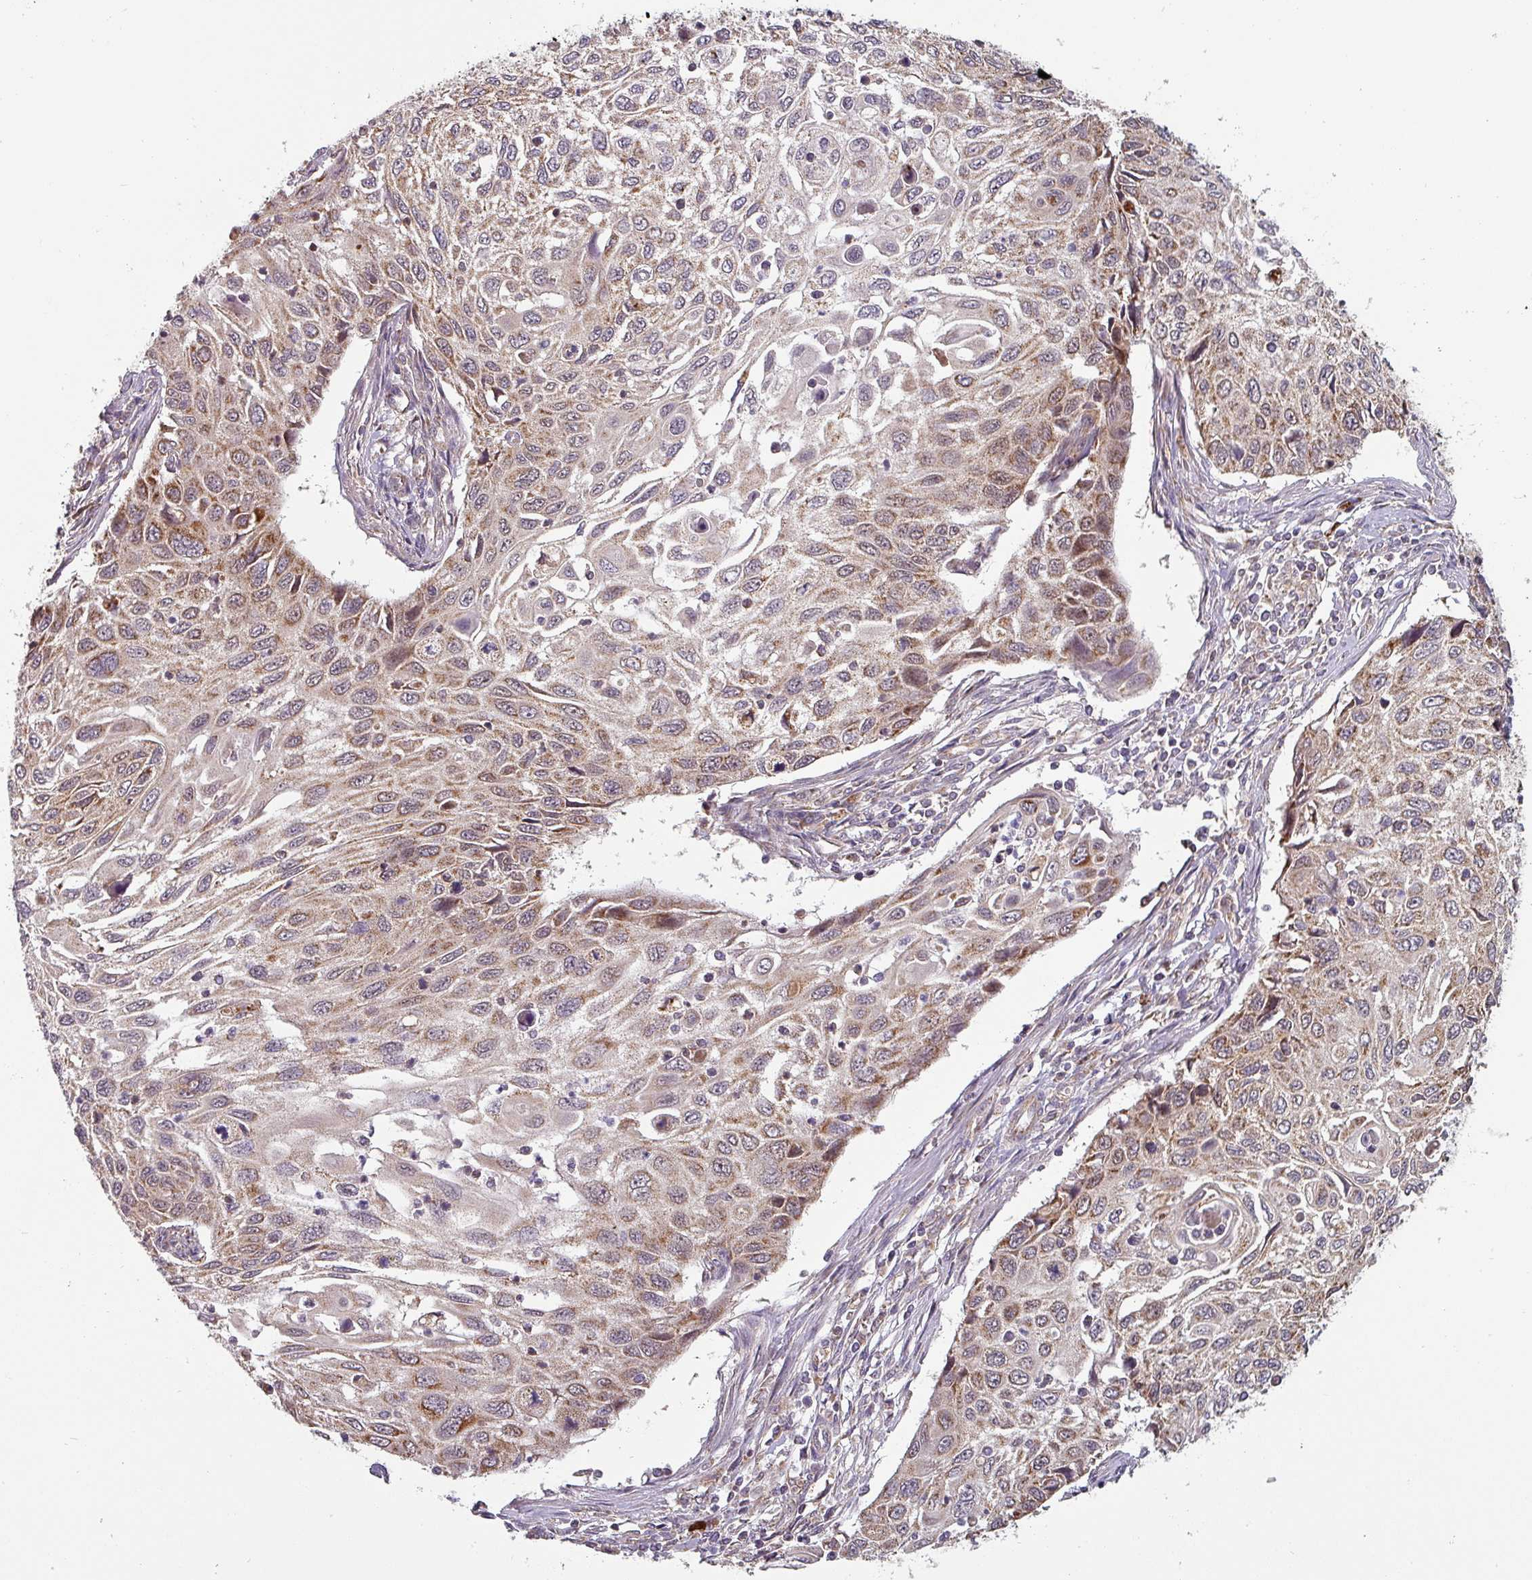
{"staining": {"intensity": "moderate", "quantity": ">75%", "location": "cytoplasmic/membranous"}, "tissue": "cervical cancer", "cell_type": "Tumor cells", "image_type": "cancer", "snomed": [{"axis": "morphology", "description": "Squamous cell carcinoma, NOS"}, {"axis": "topography", "description": "Cervix"}], "caption": "Immunohistochemistry of squamous cell carcinoma (cervical) exhibits medium levels of moderate cytoplasmic/membranous staining in approximately >75% of tumor cells.", "gene": "MRPS16", "patient": {"sex": "female", "age": 70}}